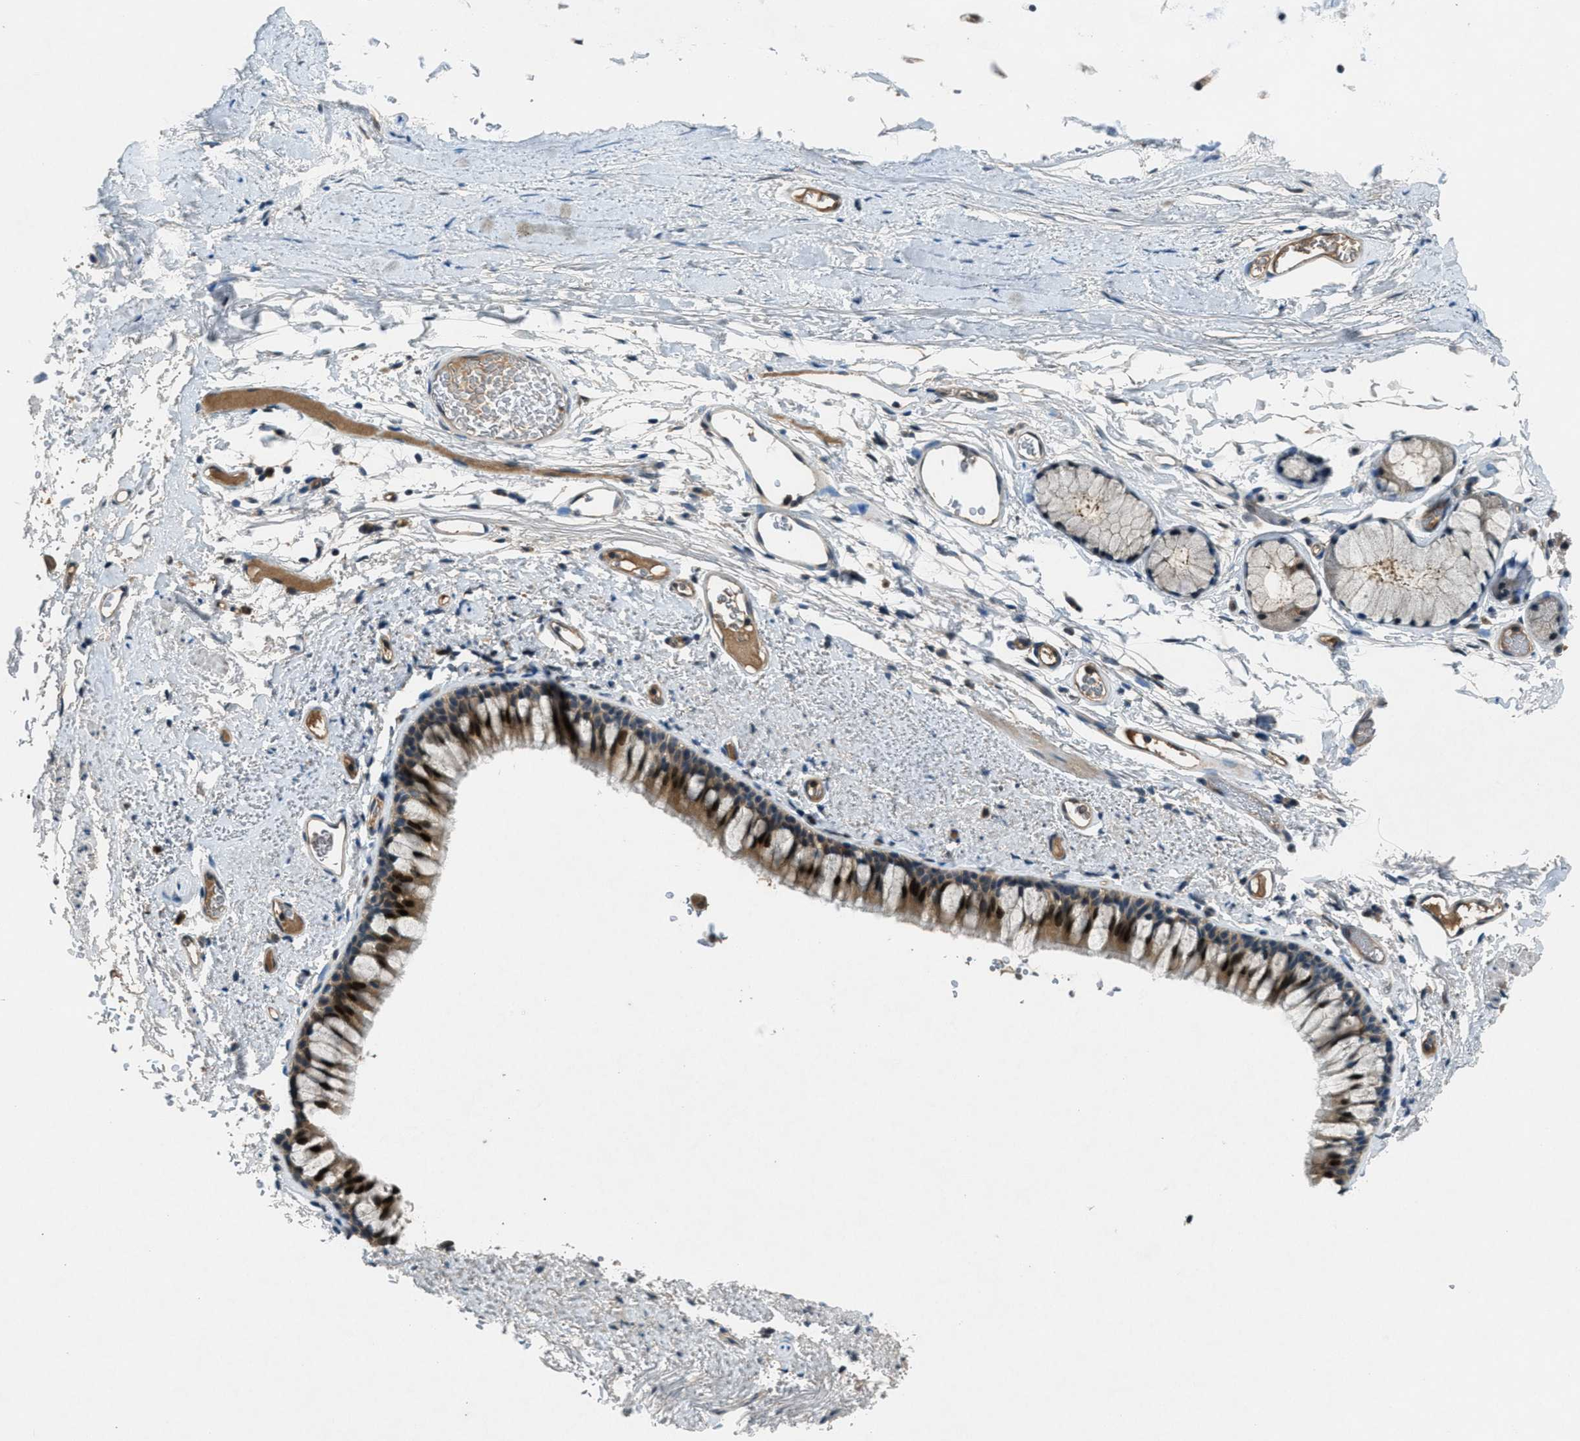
{"staining": {"intensity": "strong", "quantity": ">75%", "location": "cytoplasmic/membranous,nuclear"}, "tissue": "bronchus", "cell_type": "Respiratory epithelial cells", "image_type": "normal", "snomed": [{"axis": "morphology", "description": "Normal tissue, NOS"}, {"axis": "topography", "description": "Bronchus"}], "caption": "Immunohistochemical staining of benign human bronchus shows strong cytoplasmic/membranous,nuclear protein expression in about >75% of respiratory epithelial cells.", "gene": "DUSP6", "patient": {"sex": "female", "age": 73}}